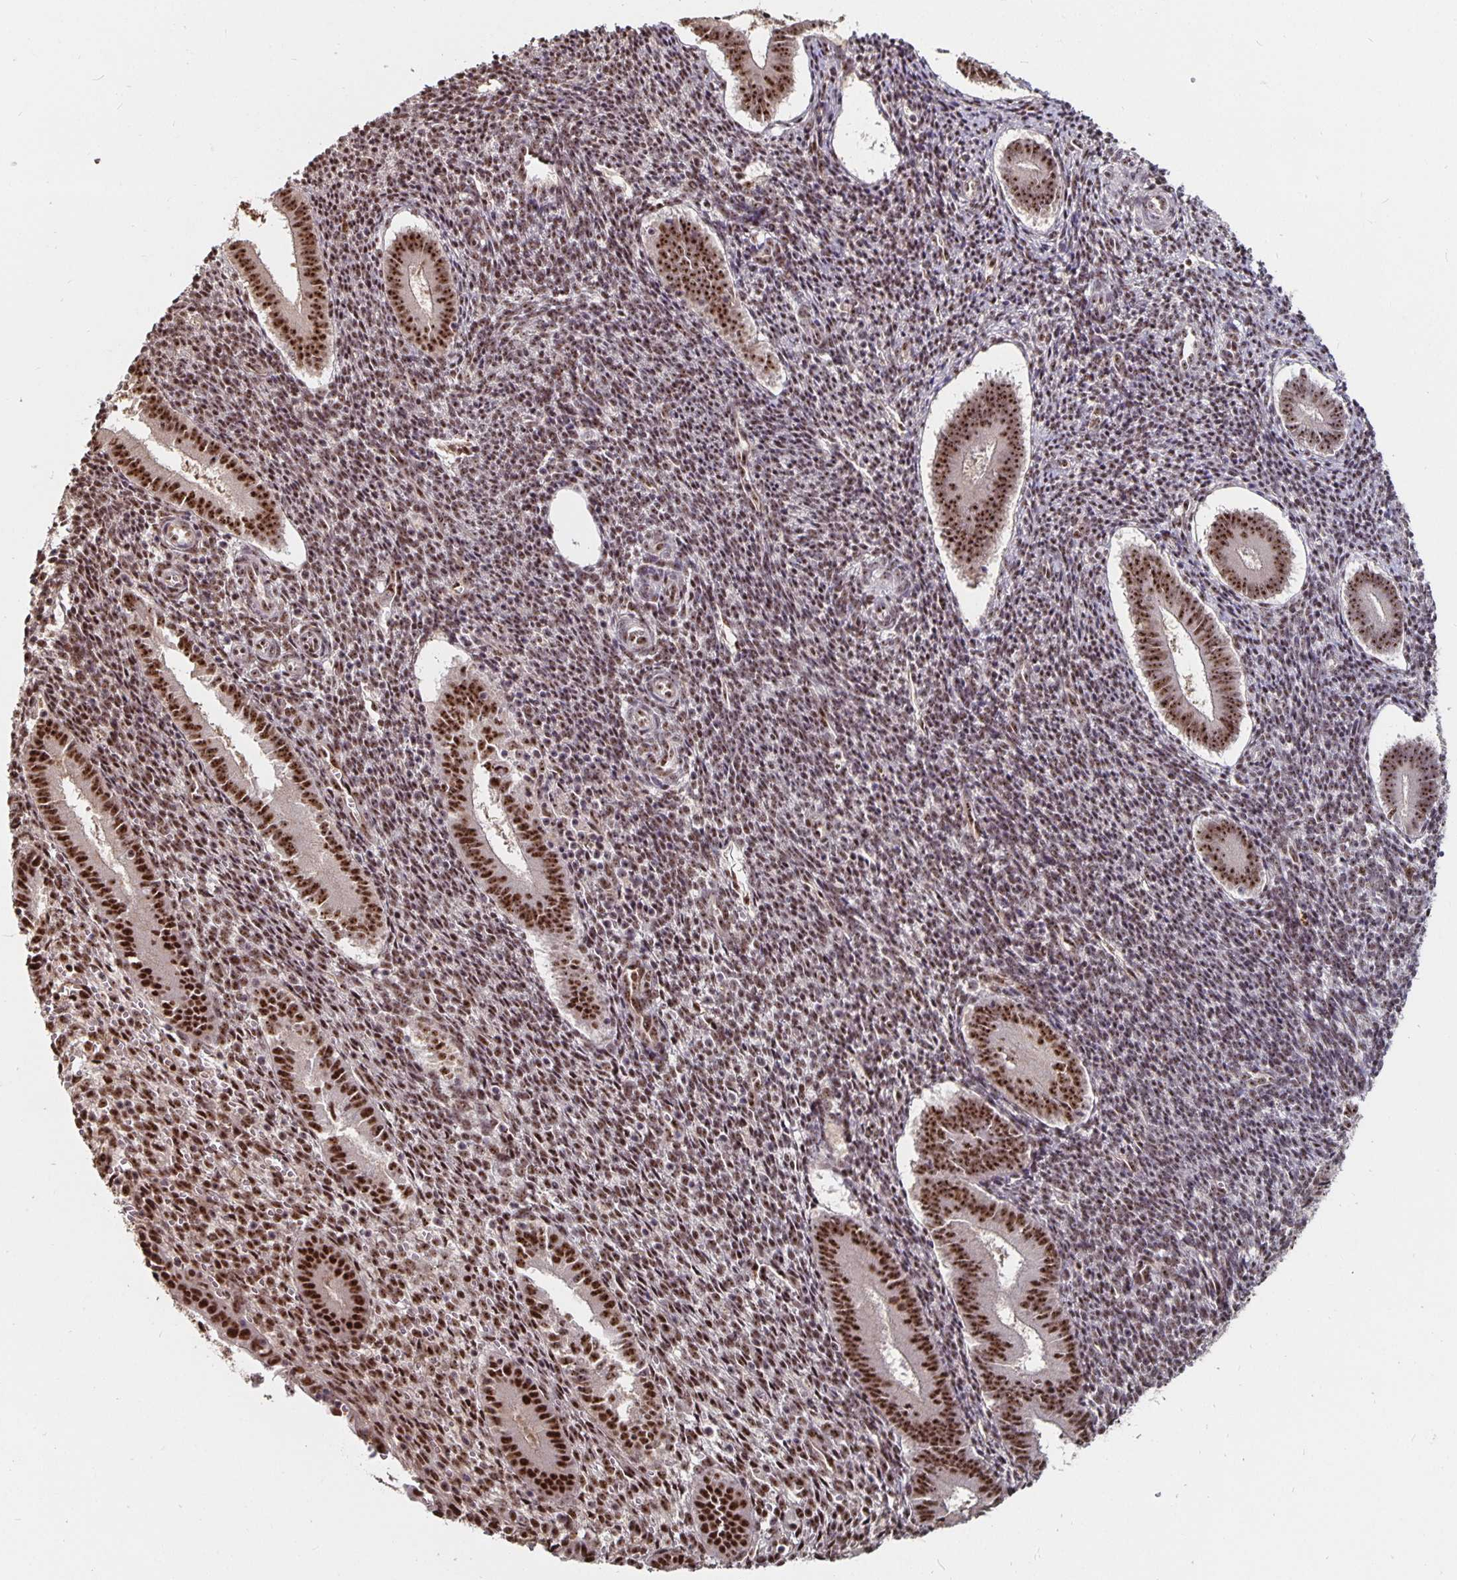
{"staining": {"intensity": "strong", "quantity": ">75%", "location": "nuclear"}, "tissue": "endometrium", "cell_type": "Cells in endometrial stroma", "image_type": "normal", "snomed": [{"axis": "morphology", "description": "Normal tissue, NOS"}, {"axis": "topography", "description": "Endometrium"}], "caption": "A photomicrograph of human endometrium stained for a protein exhibits strong nuclear brown staining in cells in endometrial stroma.", "gene": "LAS1L", "patient": {"sex": "female", "age": 25}}